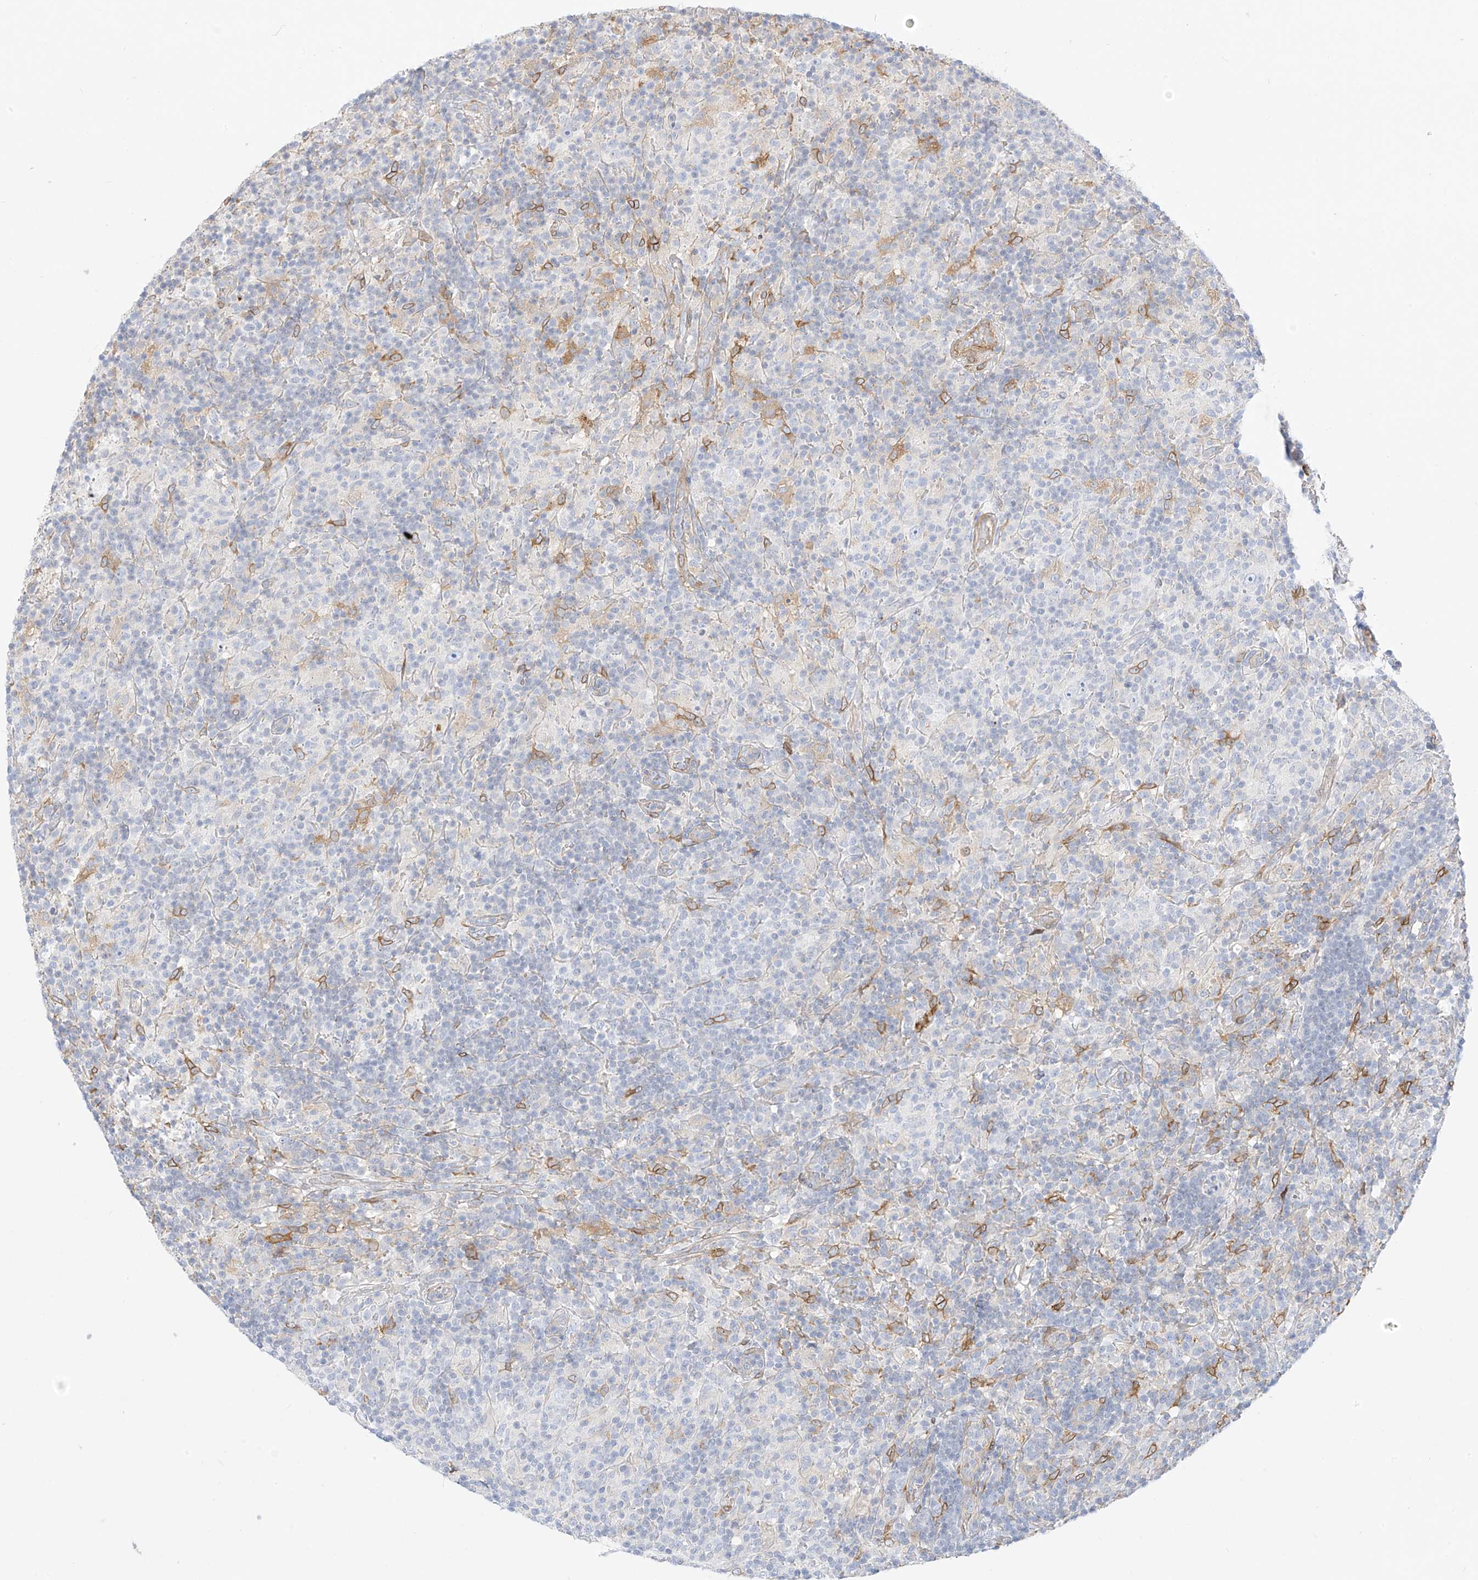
{"staining": {"intensity": "negative", "quantity": "none", "location": "none"}, "tissue": "lymphoma", "cell_type": "Tumor cells", "image_type": "cancer", "snomed": [{"axis": "morphology", "description": "Hodgkin's disease, NOS"}, {"axis": "topography", "description": "Lymph node"}], "caption": "Immunohistochemistry (IHC) of human Hodgkin's disease shows no expression in tumor cells.", "gene": "PCYOX1", "patient": {"sex": "male", "age": 70}}